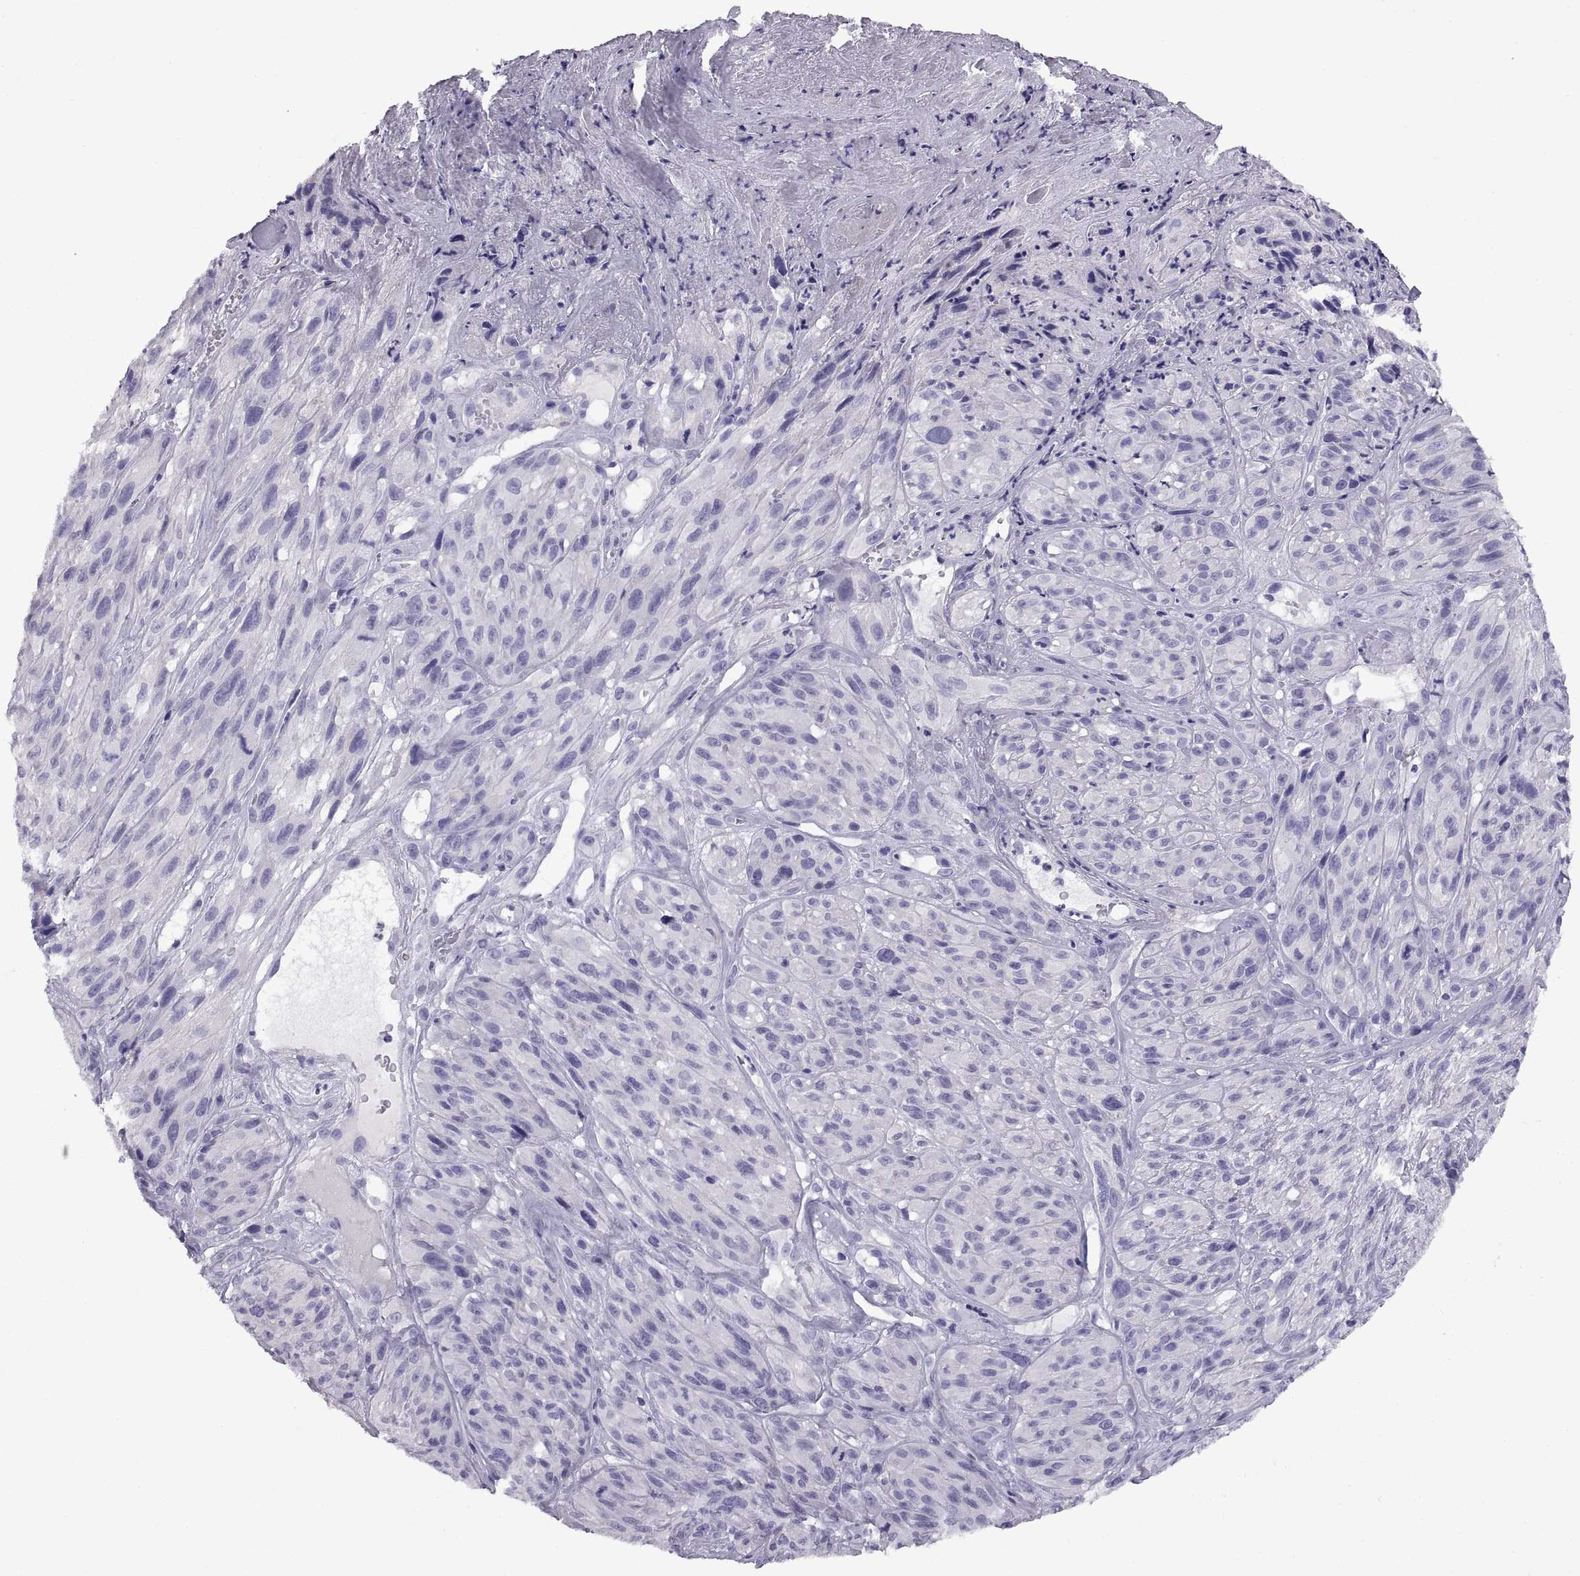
{"staining": {"intensity": "negative", "quantity": "none", "location": "none"}, "tissue": "melanoma", "cell_type": "Tumor cells", "image_type": "cancer", "snomed": [{"axis": "morphology", "description": "Malignant melanoma, NOS"}, {"axis": "topography", "description": "Skin"}], "caption": "A histopathology image of malignant melanoma stained for a protein reveals no brown staining in tumor cells.", "gene": "RGS20", "patient": {"sex": "male", "age": 51}}